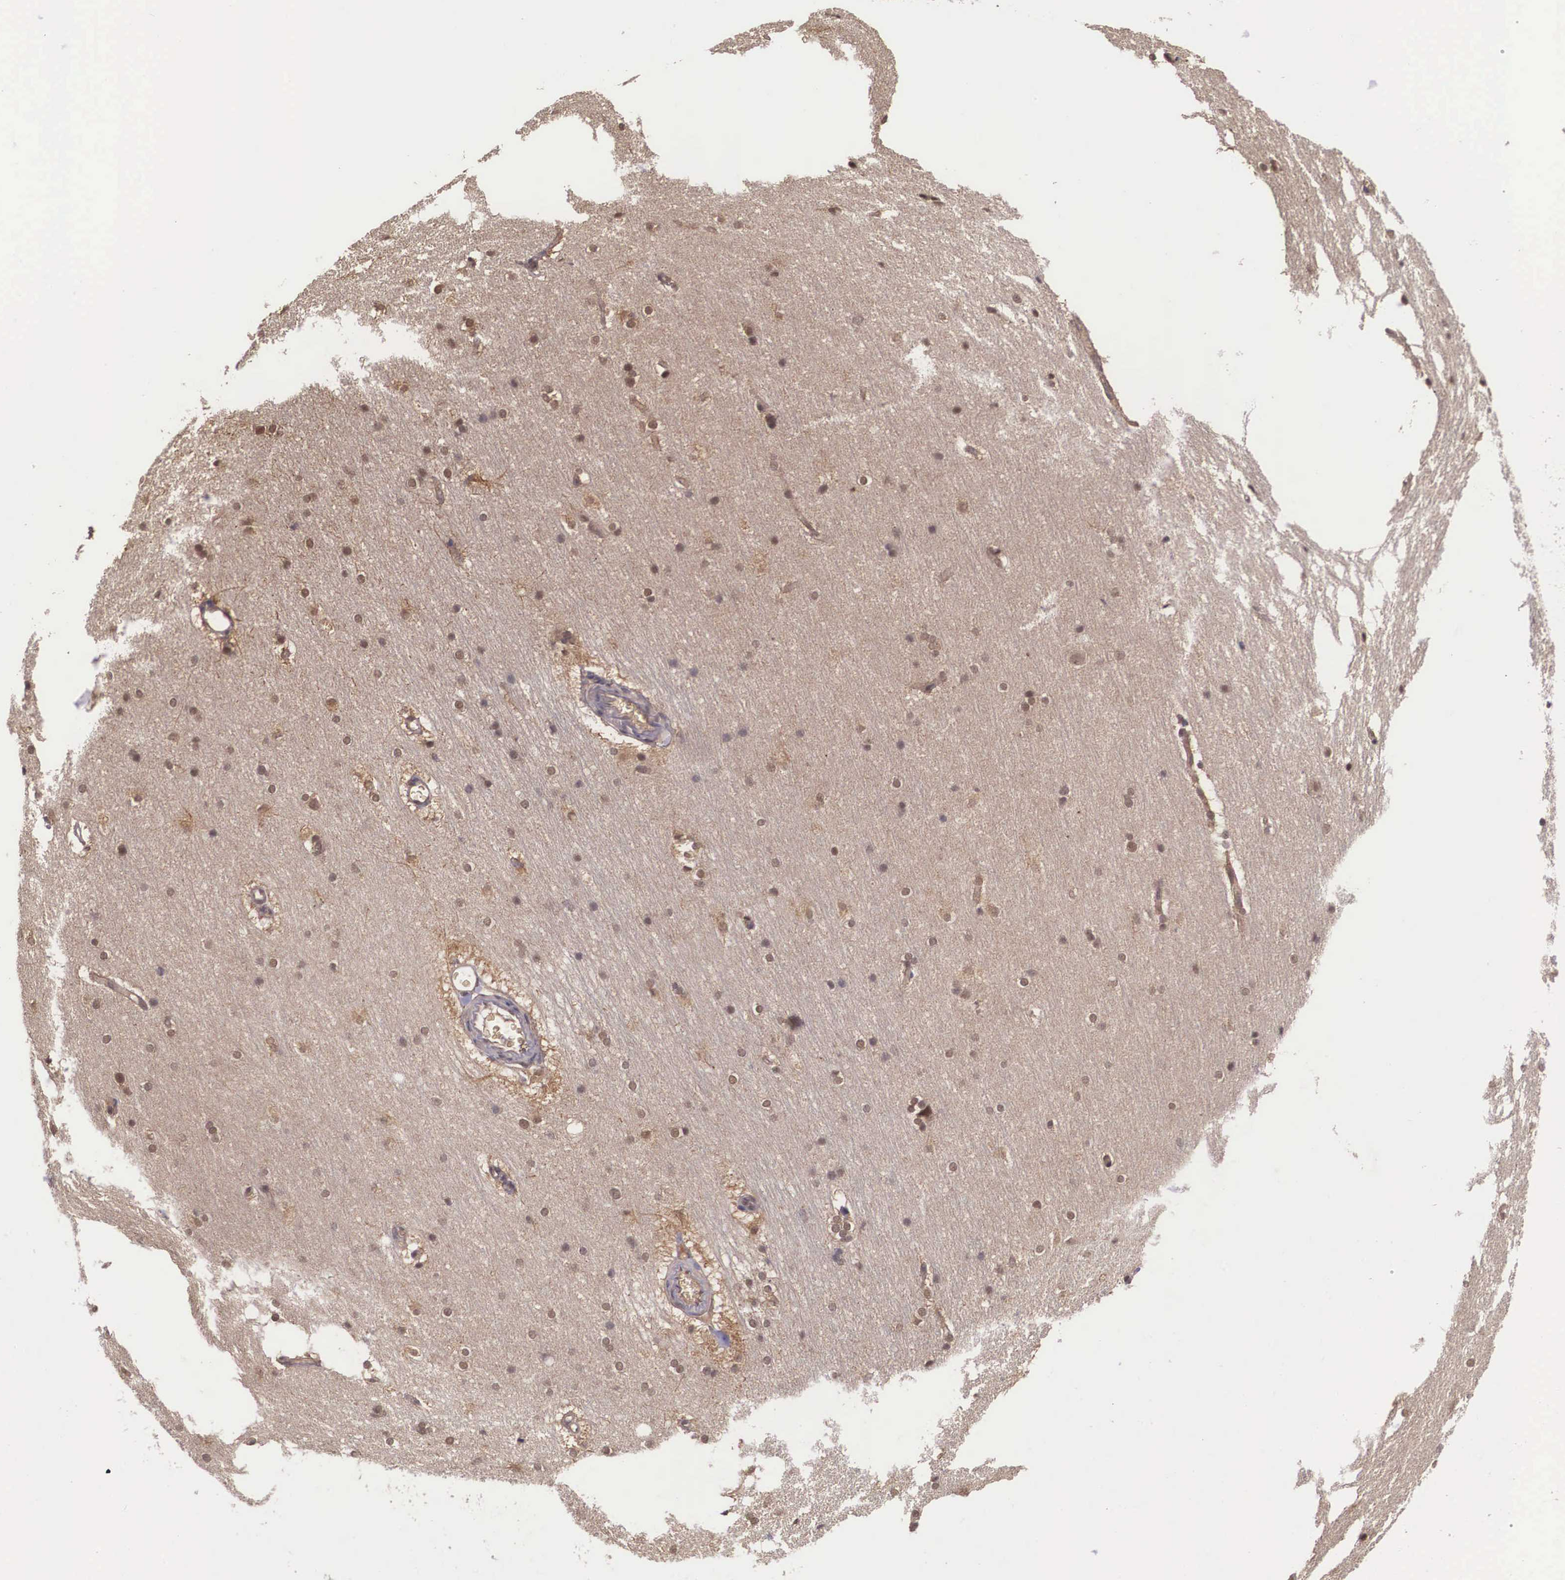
{"staining": {"intensity": "weak", "quantity": ">75%", "location": "cytoplasmic/membranous,nuclear"}, "tissue": "cerebral cortex", "cell_type": "Endothelial cells", "image_type": "normal", "snomed": [{"axis": "morphology", "description": "Normal tissue, NOS"}, {"axis": "topography", "description": "Cerebral cortex"}, {"axis": "topography", "description": "Hippocampus"}], "caption": "Immunohistochemistry (IHC) photomicrograph of unremarkable human cerebral cortex stained for a protein (brown), which demonstrates low levels of weak cytoplasmic/membranous,nuclear positivity in about >75% of endothelial cells.", "gene": "VASH1", "patient": {"sex": "female", "age": 19}}